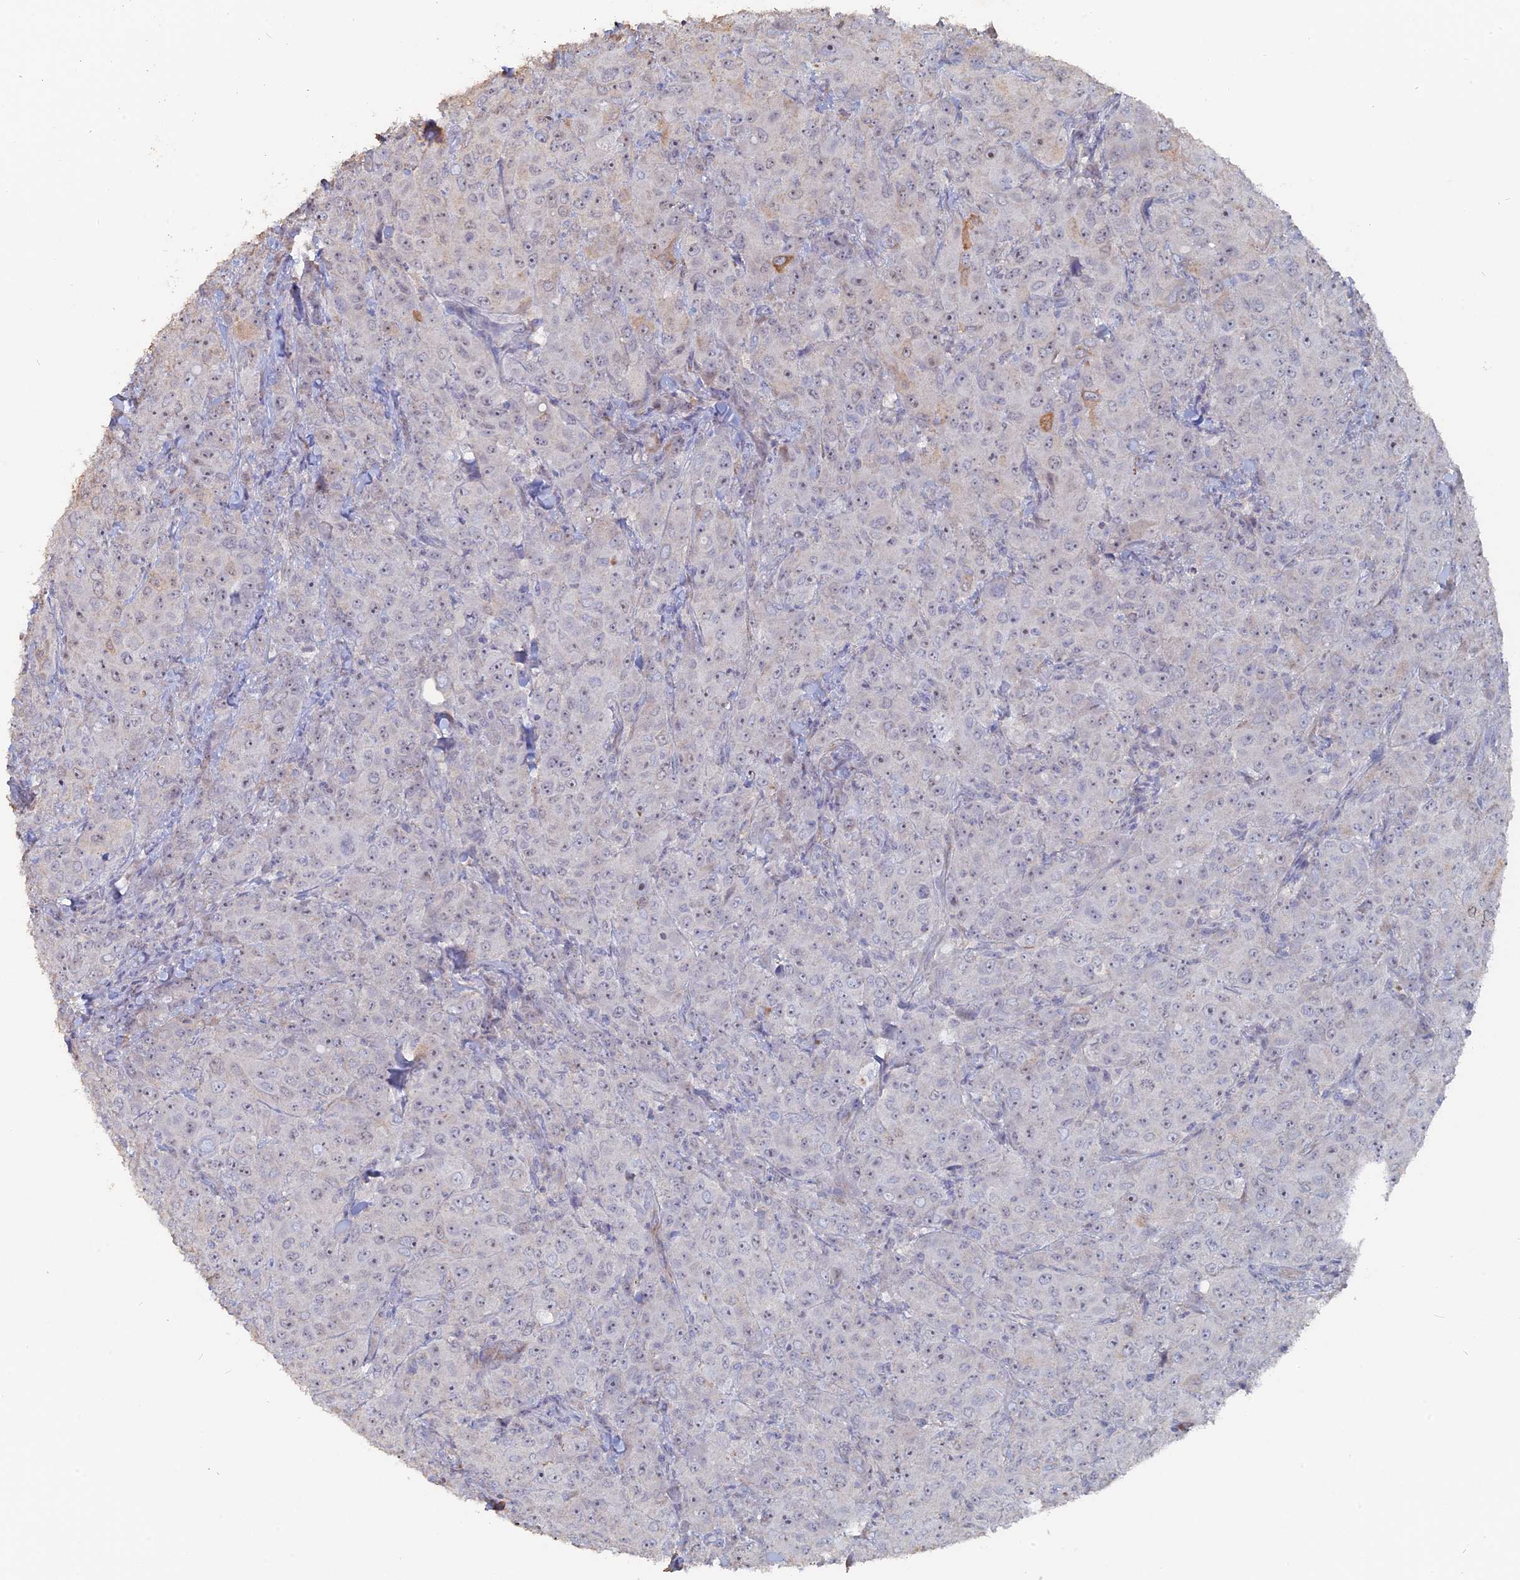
{"staining": {"intensity": "weak", "quantity": "25%-75%", "location": "nuclear"}, "tissue": "breast cancer", "cell_type": "Tumor cells", "image_type": "cancer", "snomed": [{"axis": "morphology", "description": "Duct carcinoma"}, {"axis": "topography", "description": "Breast"}], "caption": "Human invasive ductal carcinoma (breast) stained with a protein marker demonstrates weak staining in tumor cells.", "gene": "SEMG2", "patient": {"sex": "female", "age": 43}}